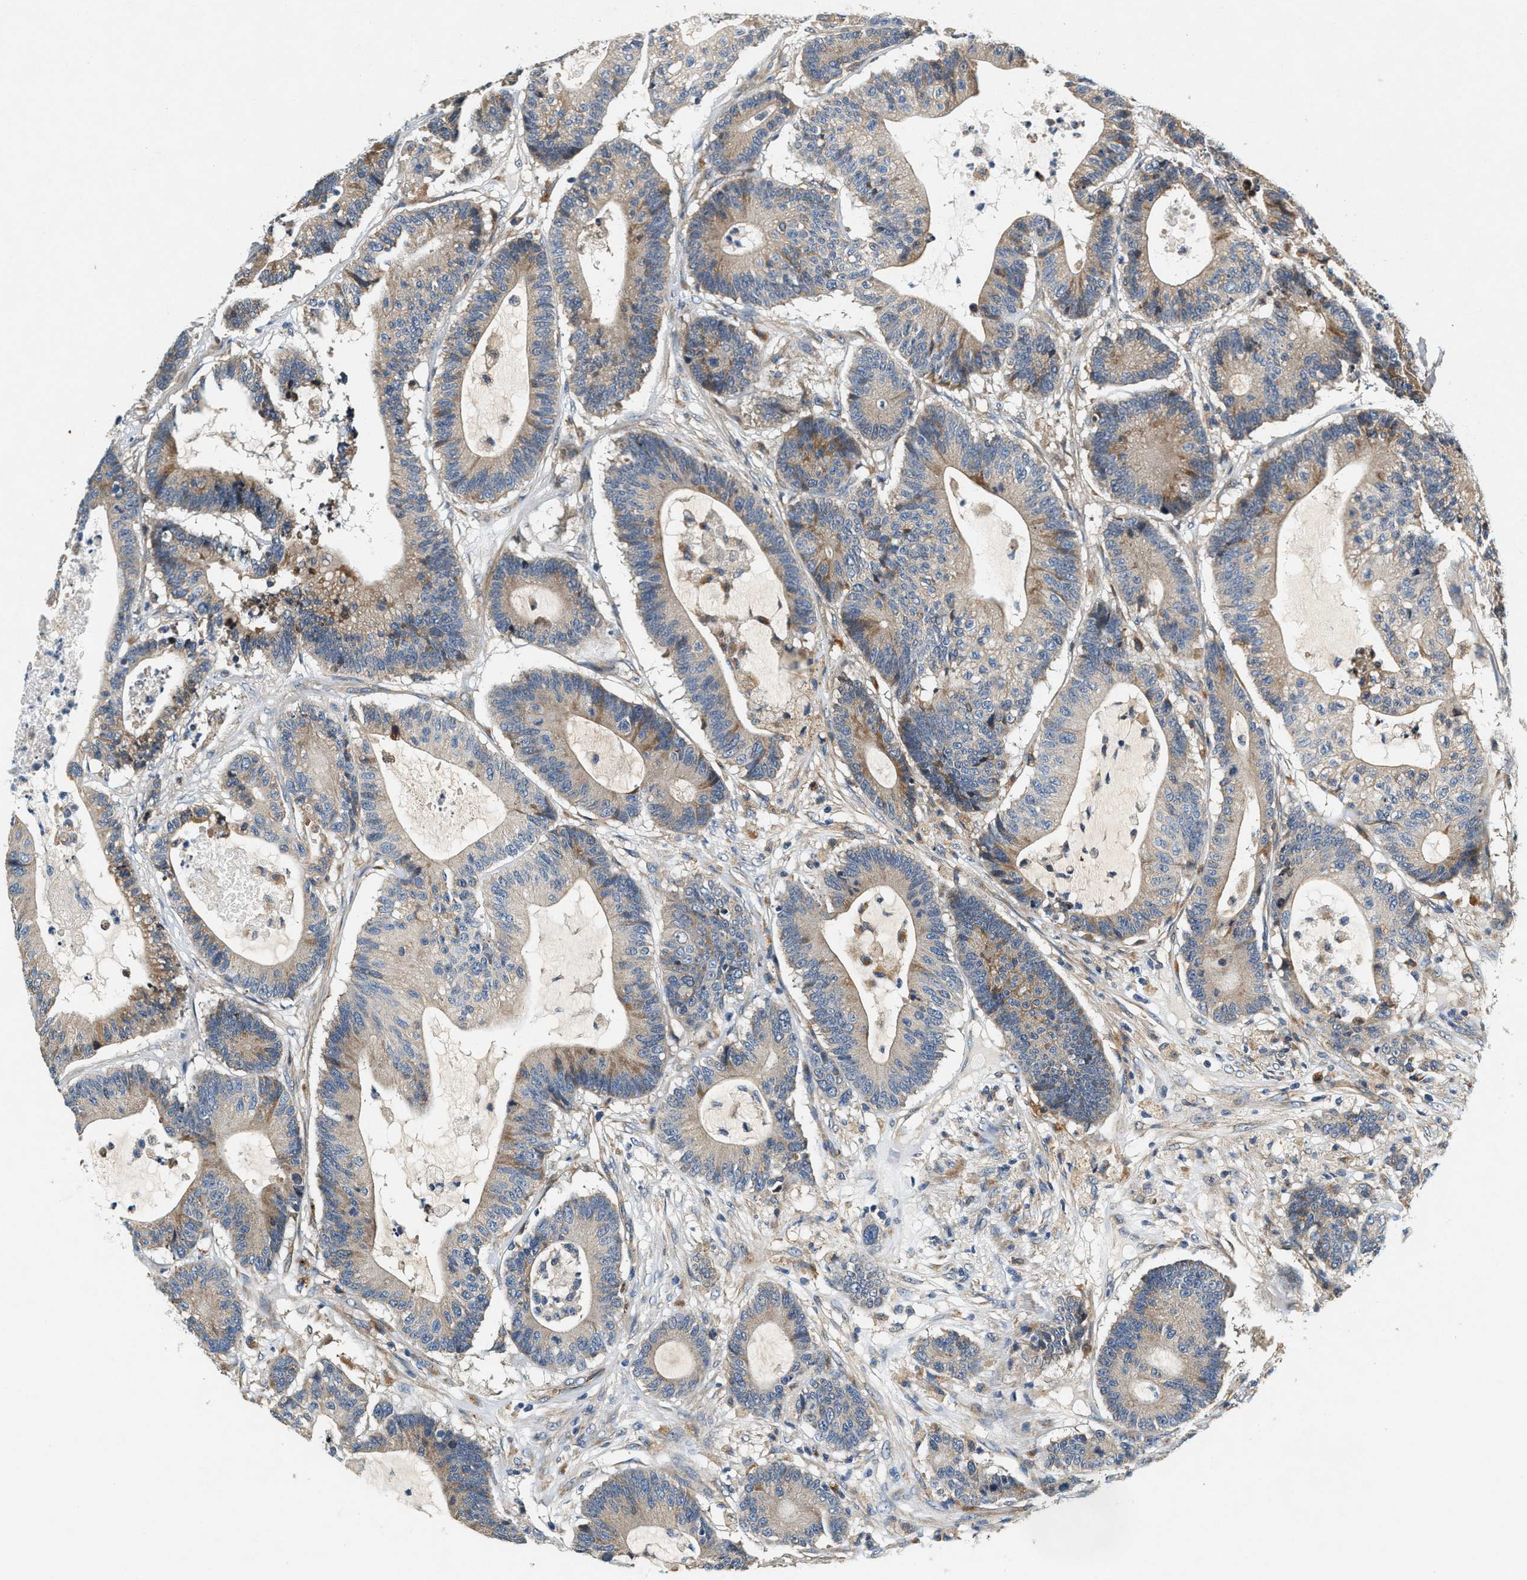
{"staining": {"intensity": "weak", "quantity": "25%-75%", "location": "cytoplasmic/membranous"}, "tissue": "colorectal cancer", "cell_type": "Tumor cells", "image_type": "cancer", "snomed": [{"axis": "morphology", "description": "Adenocarcinoma, NOS"}, {"axis": "topography", "description": "Colon"}], "caption": "Protein expression analysis of human colorectal adenocarcinoma reveals weak cytoplasmic/membranous staining in approximately 25%-75% of tumor cells.", "gene": "DUSP10", "patient": {"sex": "female", "age": 84}}